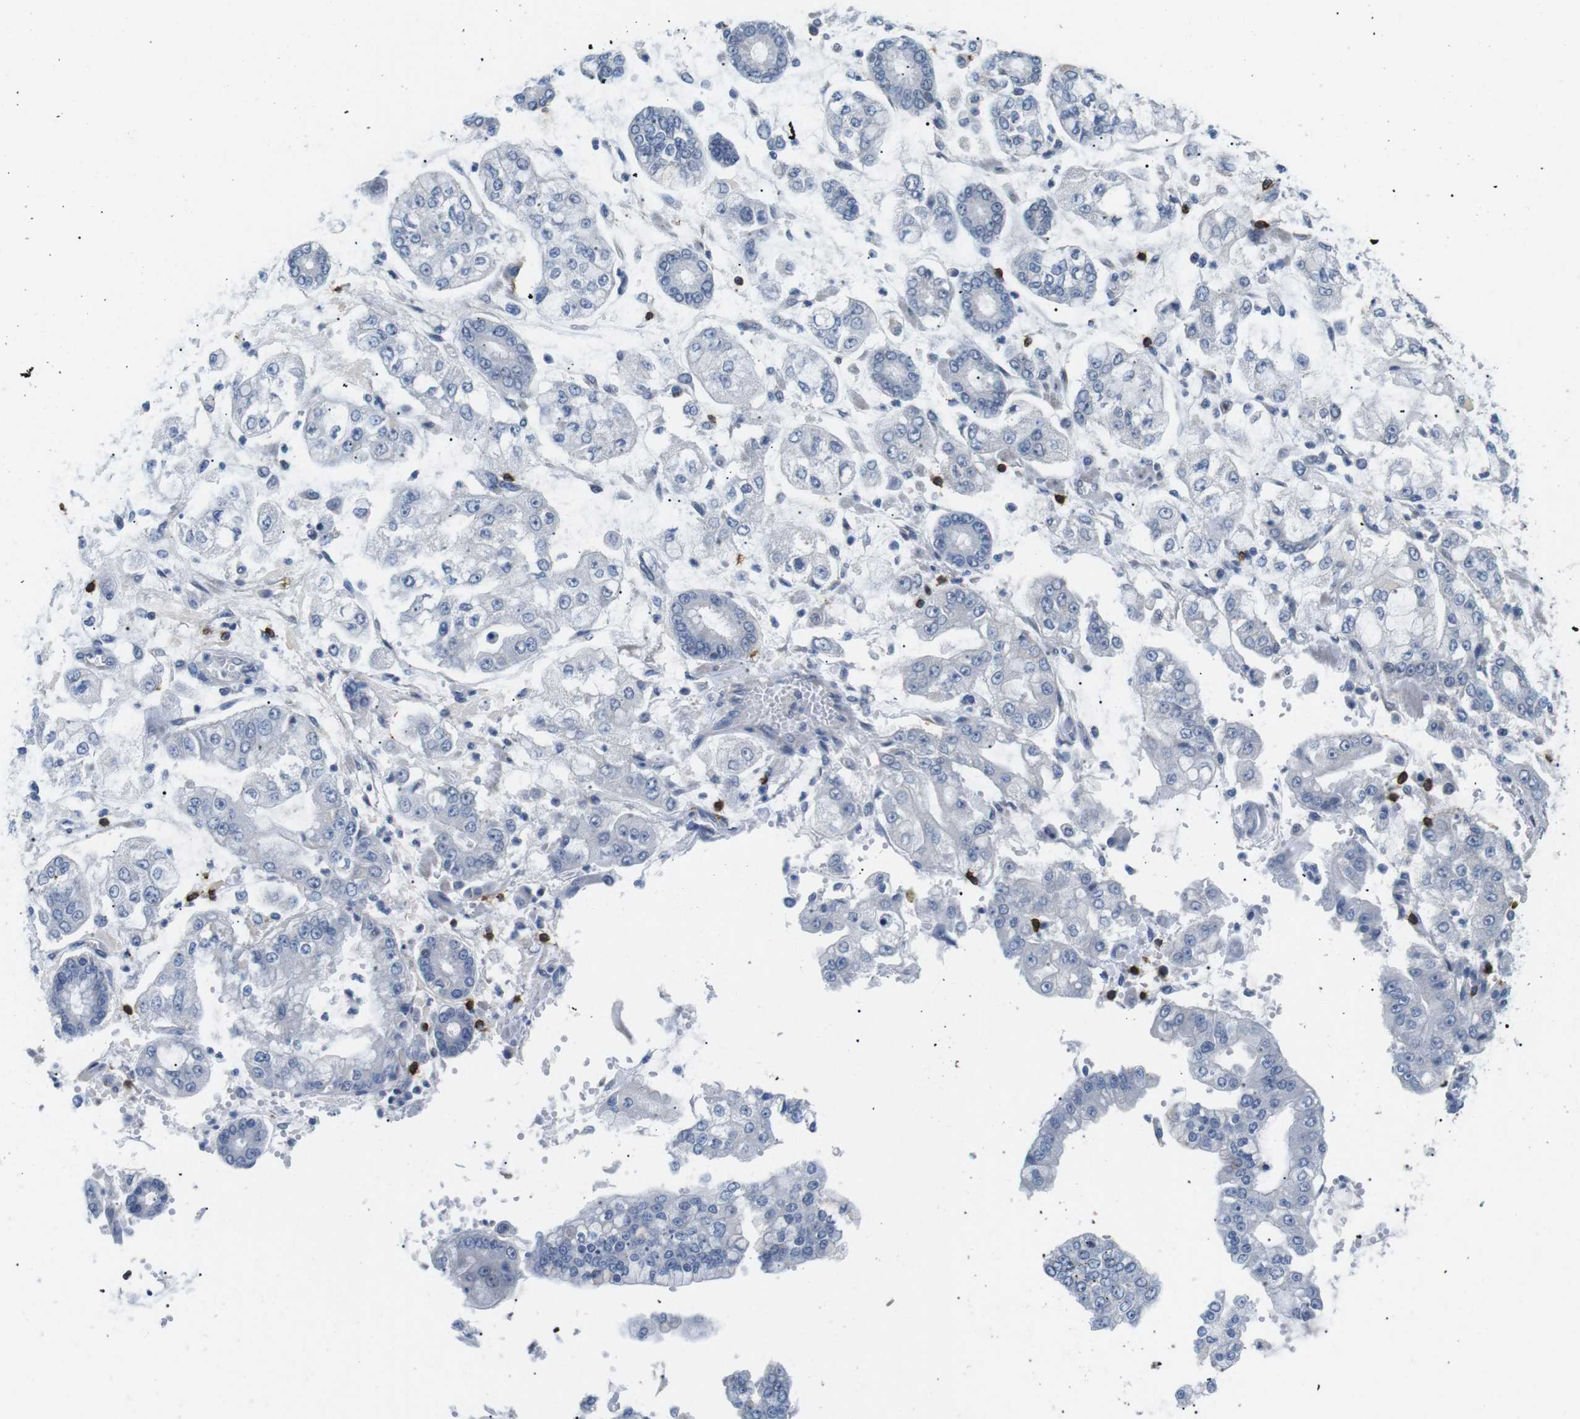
{"staining": {"intensity": "negative", "quantity": "none", "location": "none"}, "tissue": "stomach cancer", "cell_type": "Tumor cells", "image_type": "cancer", "snomed": [{"axis": "morphology", "description": "Adenocarcinoma, NOS"}, {"axis": "topography", "description": "Stomach"}], "caption": "The micrograph shows no significant expression in tumor cells of adenocarcinoma (stomach).", "gene": "CD6", "patient": {"sex": "male", "age": 76}}